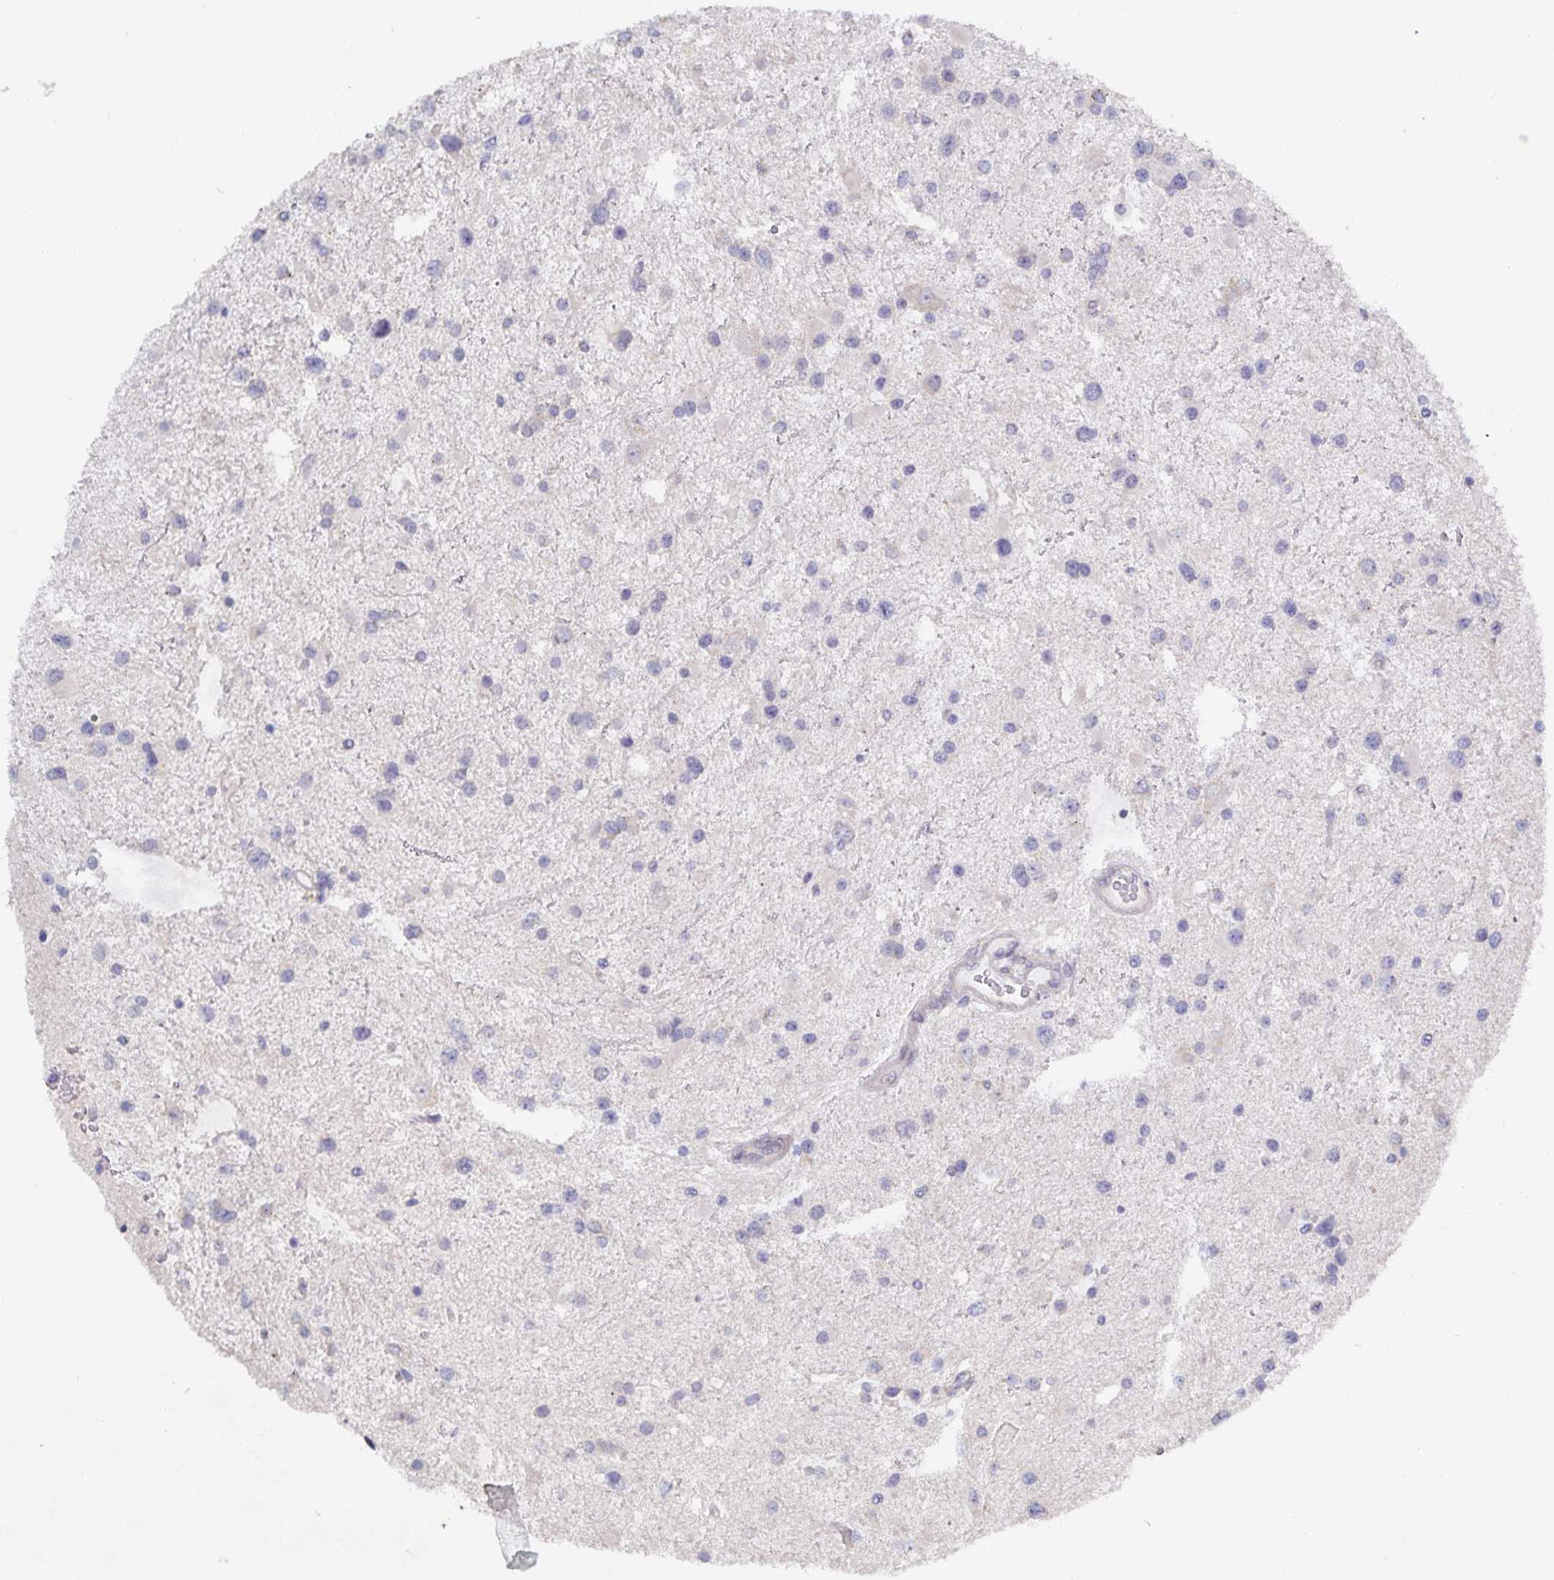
{"staining": {"intensity": "negative", "quantity": "none", "location": "none"}, "tissue": "glioma", "cell_type": "Tumor cells", "image_type": "cancer", "snomed": [{"axis": "morphology", "description": "Glioma, malignant, Low grade"}, {"axis": "topography", "description": "Brain"}], "caption": "Tumor cells show no significant protein staining in low-grade glioma (malignant). Nuclei are stained in blue.", "gene": "ZIK1", "patient": {"sex": "female", "age": 32}}